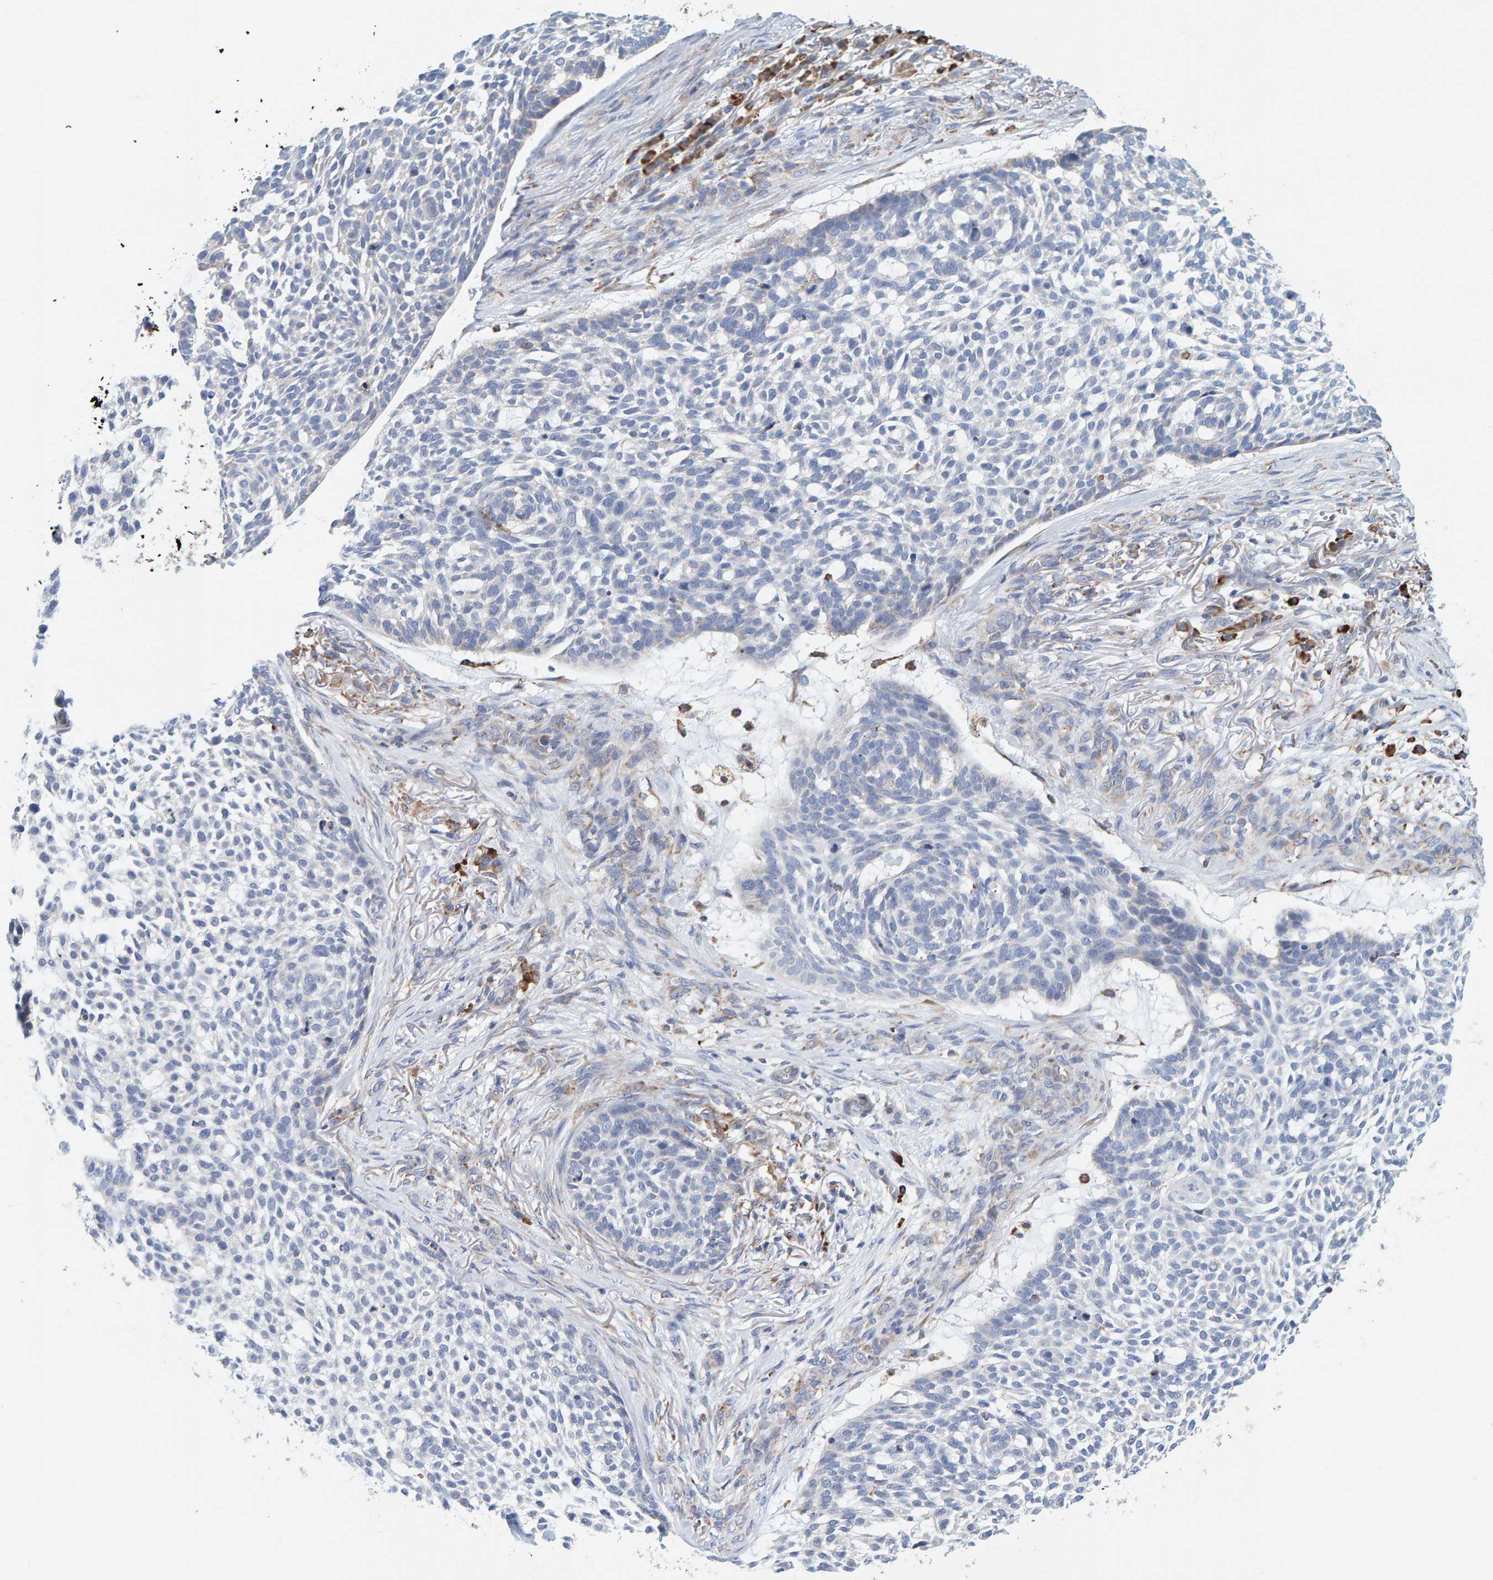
{"staining": {"intensity": "negative", "quantity": "none", "location": "none"}, "tissue": "skin cancer", "cell_type": "Tumor cells", "image_type": "cancer", "snomed": [{"axis": "morphology", "description": "Basal cell carcinoma"}, {"axis": "topography", "description": "Skin"}], "caption": "An IHC image of skin basal cell carcinoma is shown. There is no staining in tumor cells of skin basal cell carcinoma.", "gene": "SGPL1", "patient": {"sex": "female", "age": 64}}